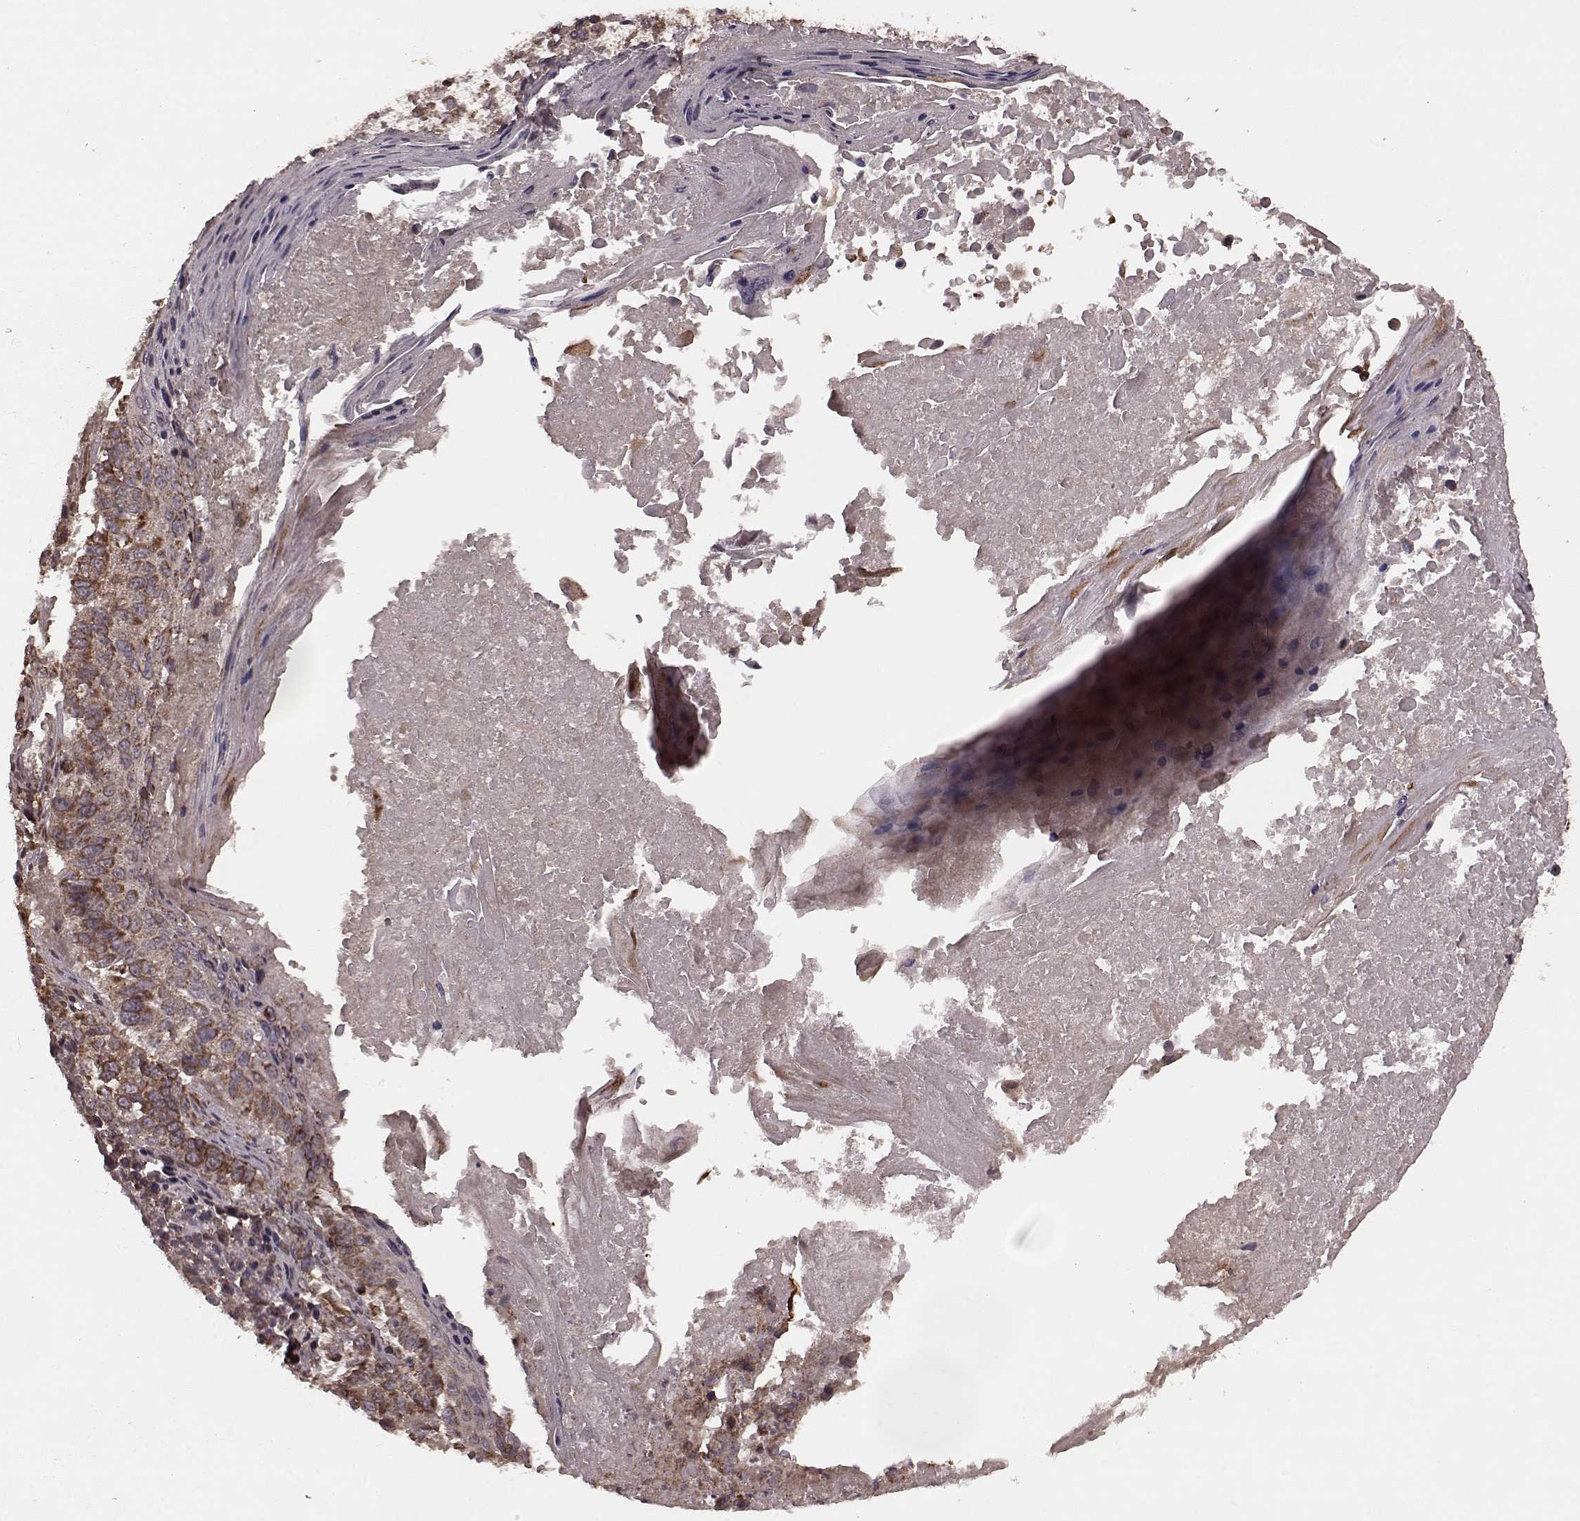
{"staining": {"intensity": "strong", "quantity": ">75%", "location": "cytoplasmic/membranous"}, "tissue": "lung cancer", "cell_type": "Tumor cells", "image_type": "cancer", "snomed": [{"axis": "morphology", "description": "Squamous cell carcinoma, NOS"}, {"axis": "topography", "description": "Lung"}], "caption": "The histopathology image exhibits immunohistochemical staining of squamous cell carcinoma (lung). There is strong cytoplasmic/membranous positivity is seen in approximately >75% of tumor cells.", "gene": "AGPAT1", "patient": {"sex": "male", "age": 73}}